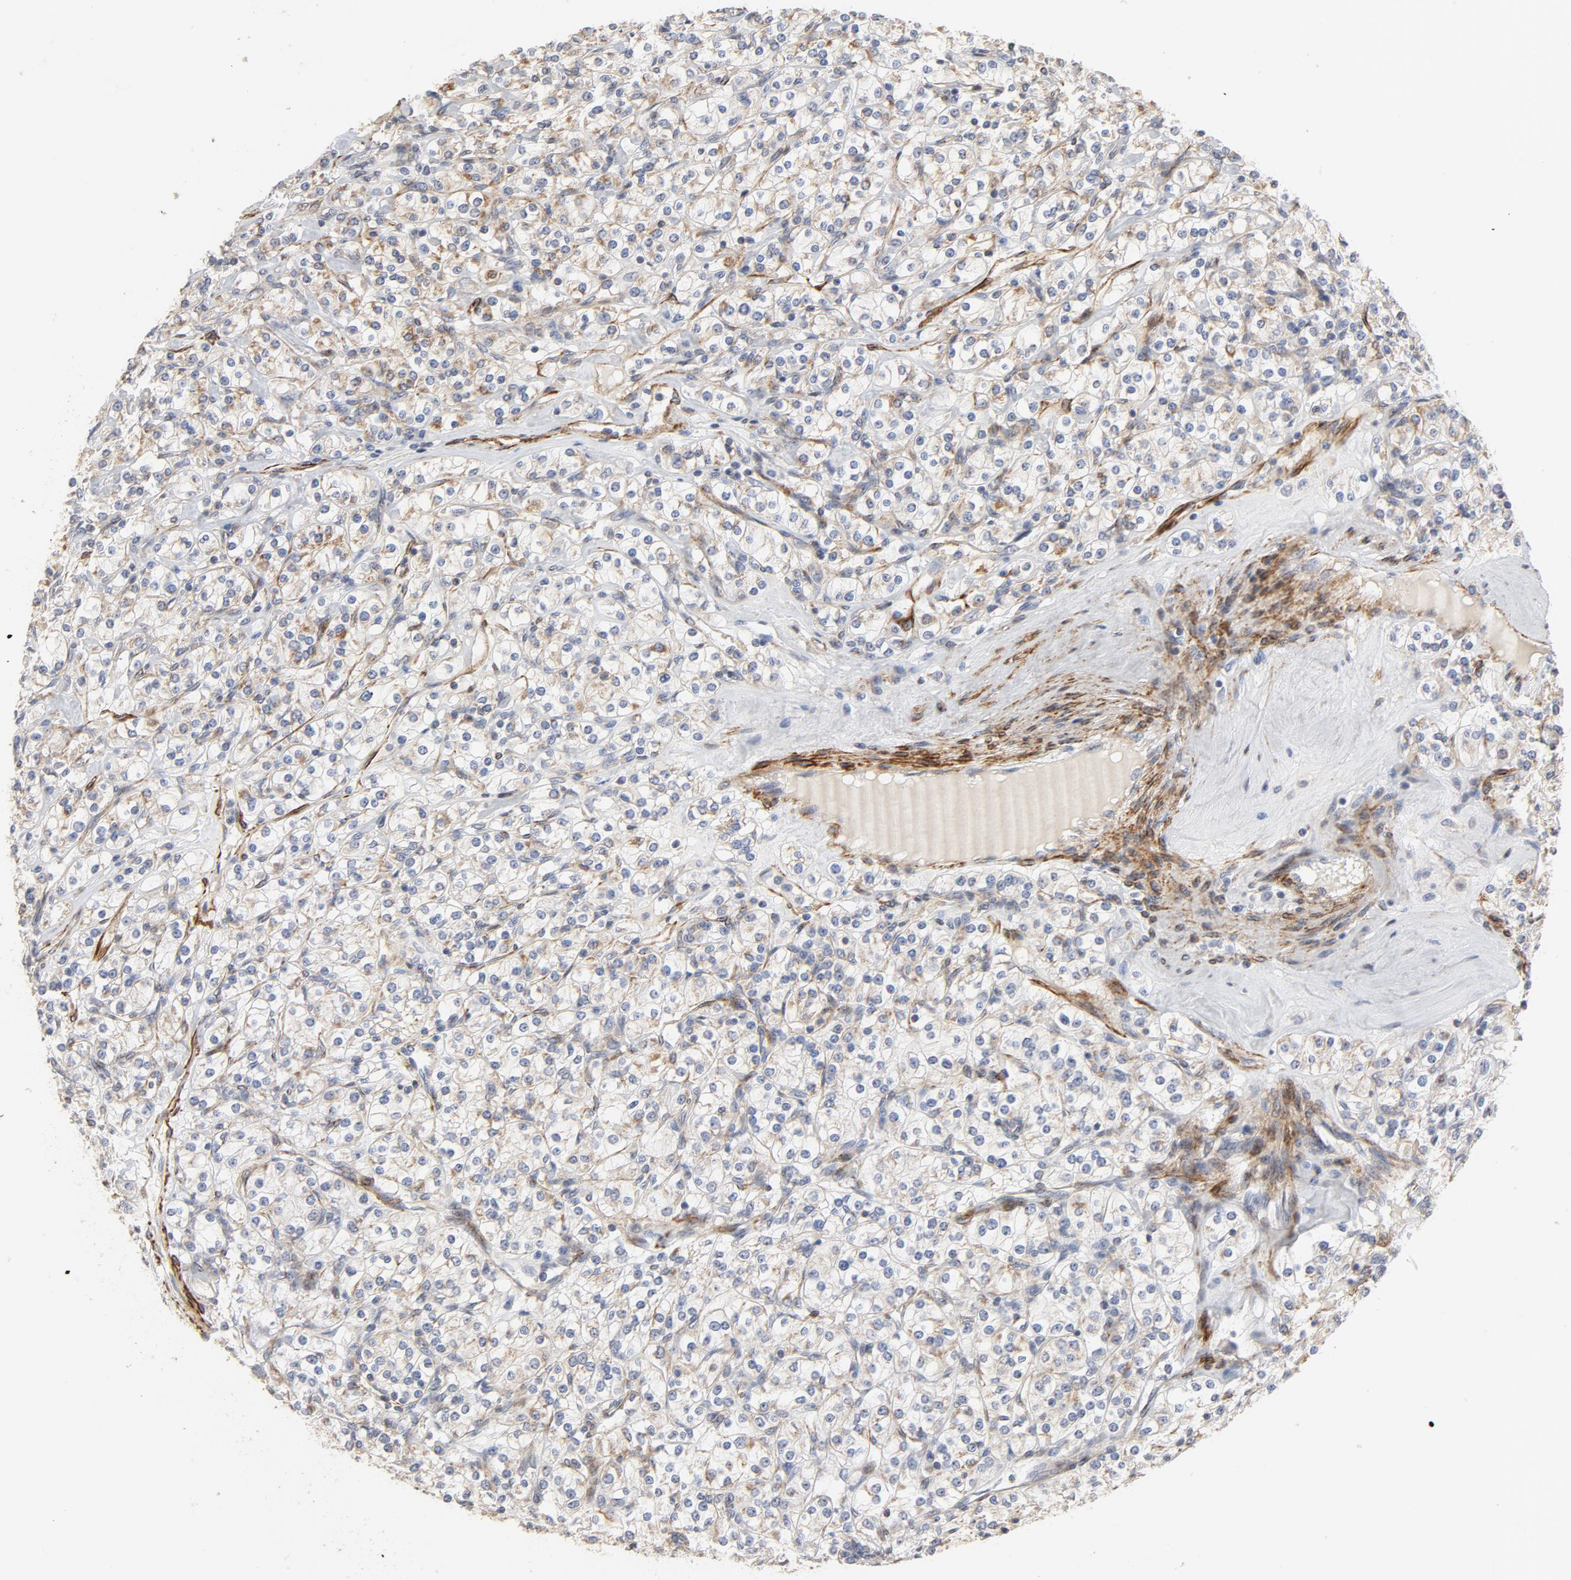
{"staining": {"intensity": "weak", "quantity": ">75%", "location": "cytoplasmic/membranous"}, "tissue": "renal cancer", "cell_type": "Tumor cells", "image_type": "cancer", "snomed": [{"axis": "morphology", "description": "Adenocarcinoma, NOS"}, {"axis": "topography", "description": "Kidney"}], "caption": "The immunohistochemical stain highlights weak cytoplasmic/membranous staining in tumor cells of renal cancer tissue.", "gene": "GNG2", "patient": {"sex": "male", "age": 77}}